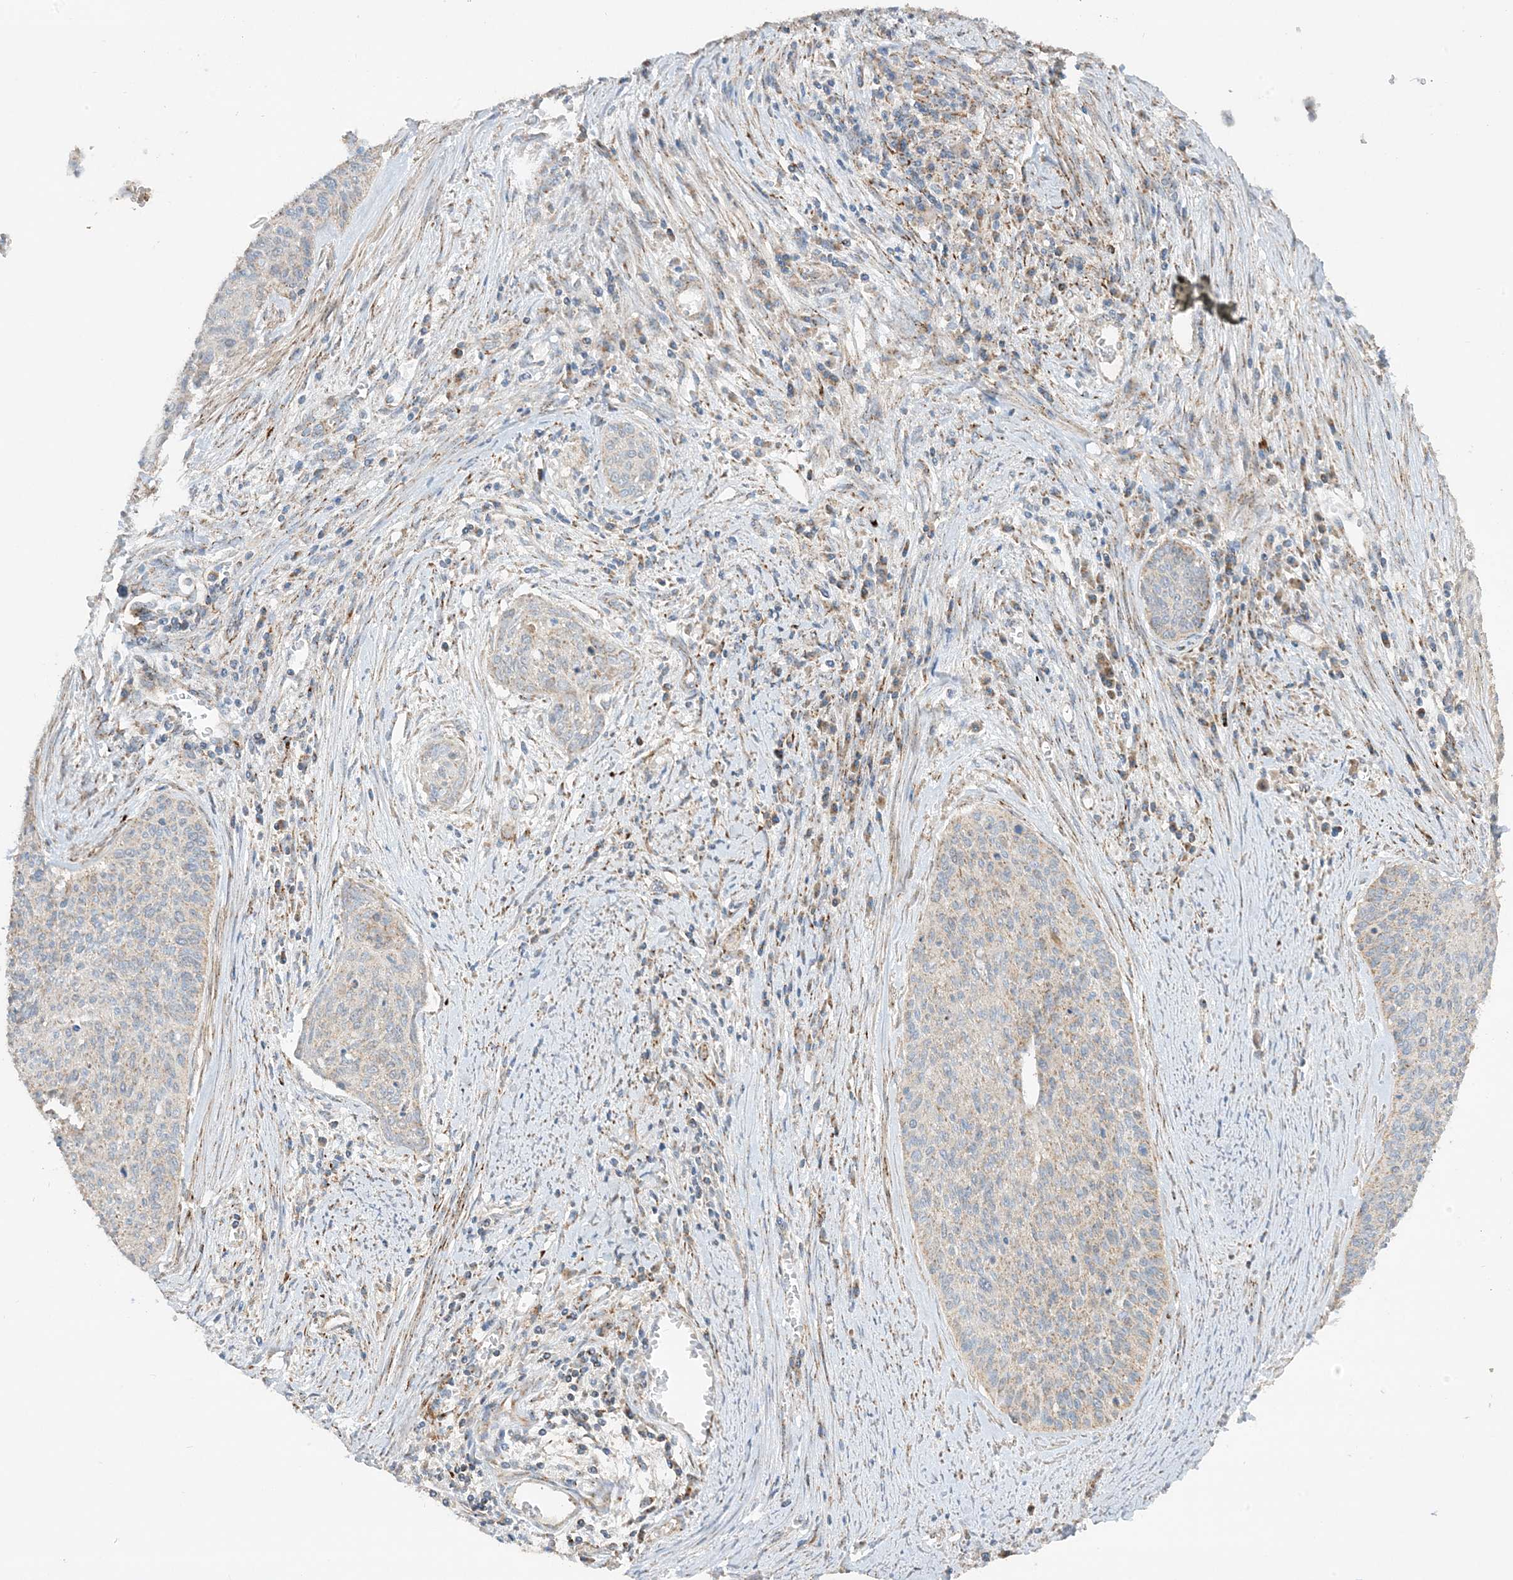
{"staining": {"intensity": "weak", "quantity": "<25%", "location": "cytoplasmic/membranous"}, "tissue": "cervical cancer", "cell_type": "Tumor cells", "image_type": "cancer", "snomed": [{"axis": "morphology", "description": "Squamous cell carcinoma, NOS"}, {"axis": "topography", "description": "Cervix"}], "caption": "IHC photomicrograph of neoplastic tissue: human squamous cell carcinoma (cervical) stained with DAB demonstrates no significant protein staining in tumor cells.", "gene": "NDUFAF3", "patient": {"sex": "female", "age": 55}}